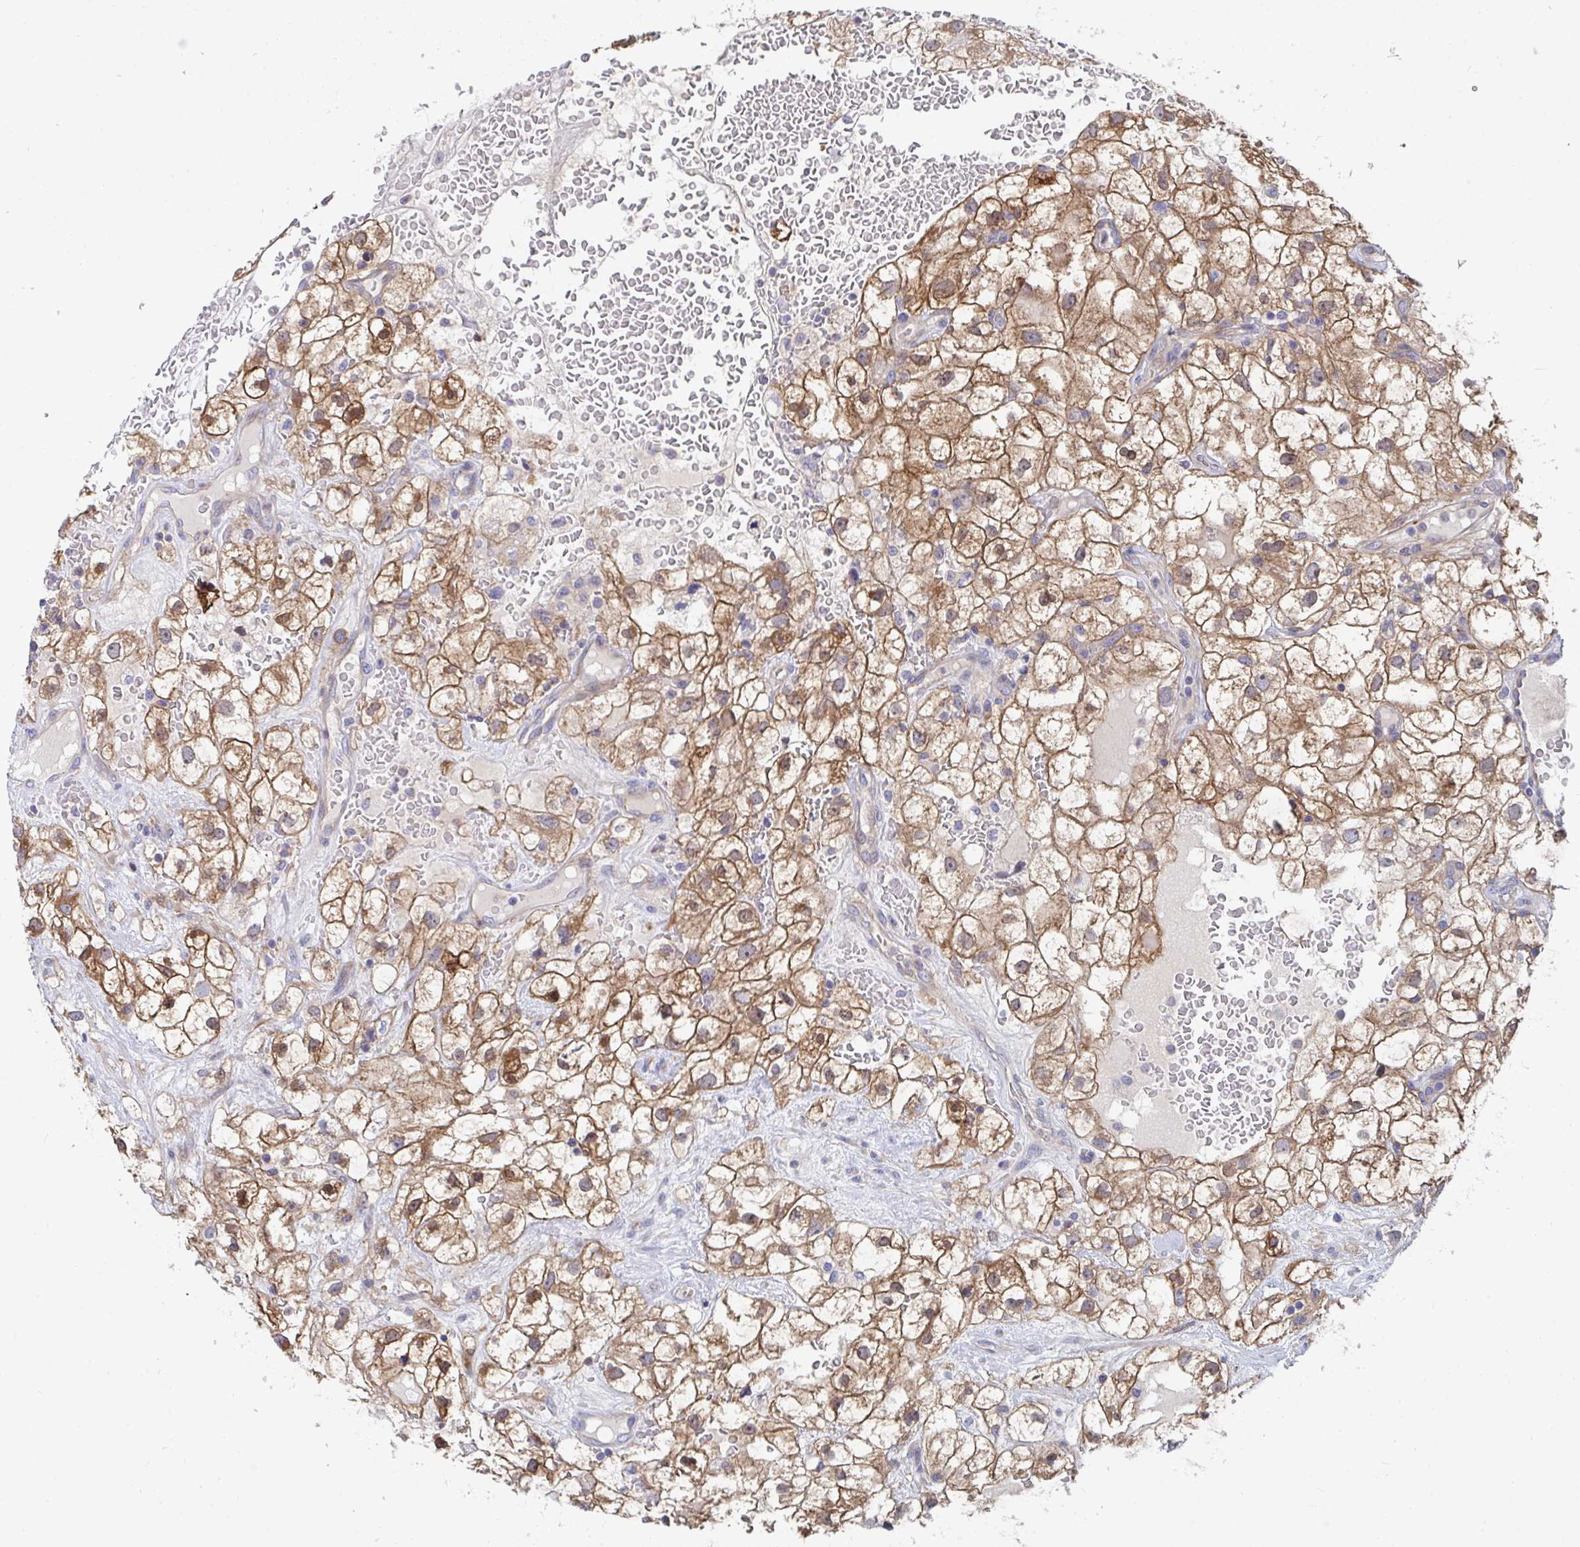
{"staining": {"intensity": "moderate", "quantity": ">75%", "location": "cytoplasmic/membranous,nuclear"}, "tissue": "renal cancer", "cell_type": "Tumor cells", "image_type": "cancer", "snomed": [{"axis": "morphology", "description": "Adenocarcinoma, NOS"}, {"axis": "topography", "description": "Kidney"}], "caption": "High-power microscopy captured an immunohistochemistry histopathology image of renal cancer, revealing moderate cytoplasmic/membranous and nuclear expression in about >75% of tumor cells.", "gene": "P2RX3", "patient": {"sex": "male", "age": 59}}